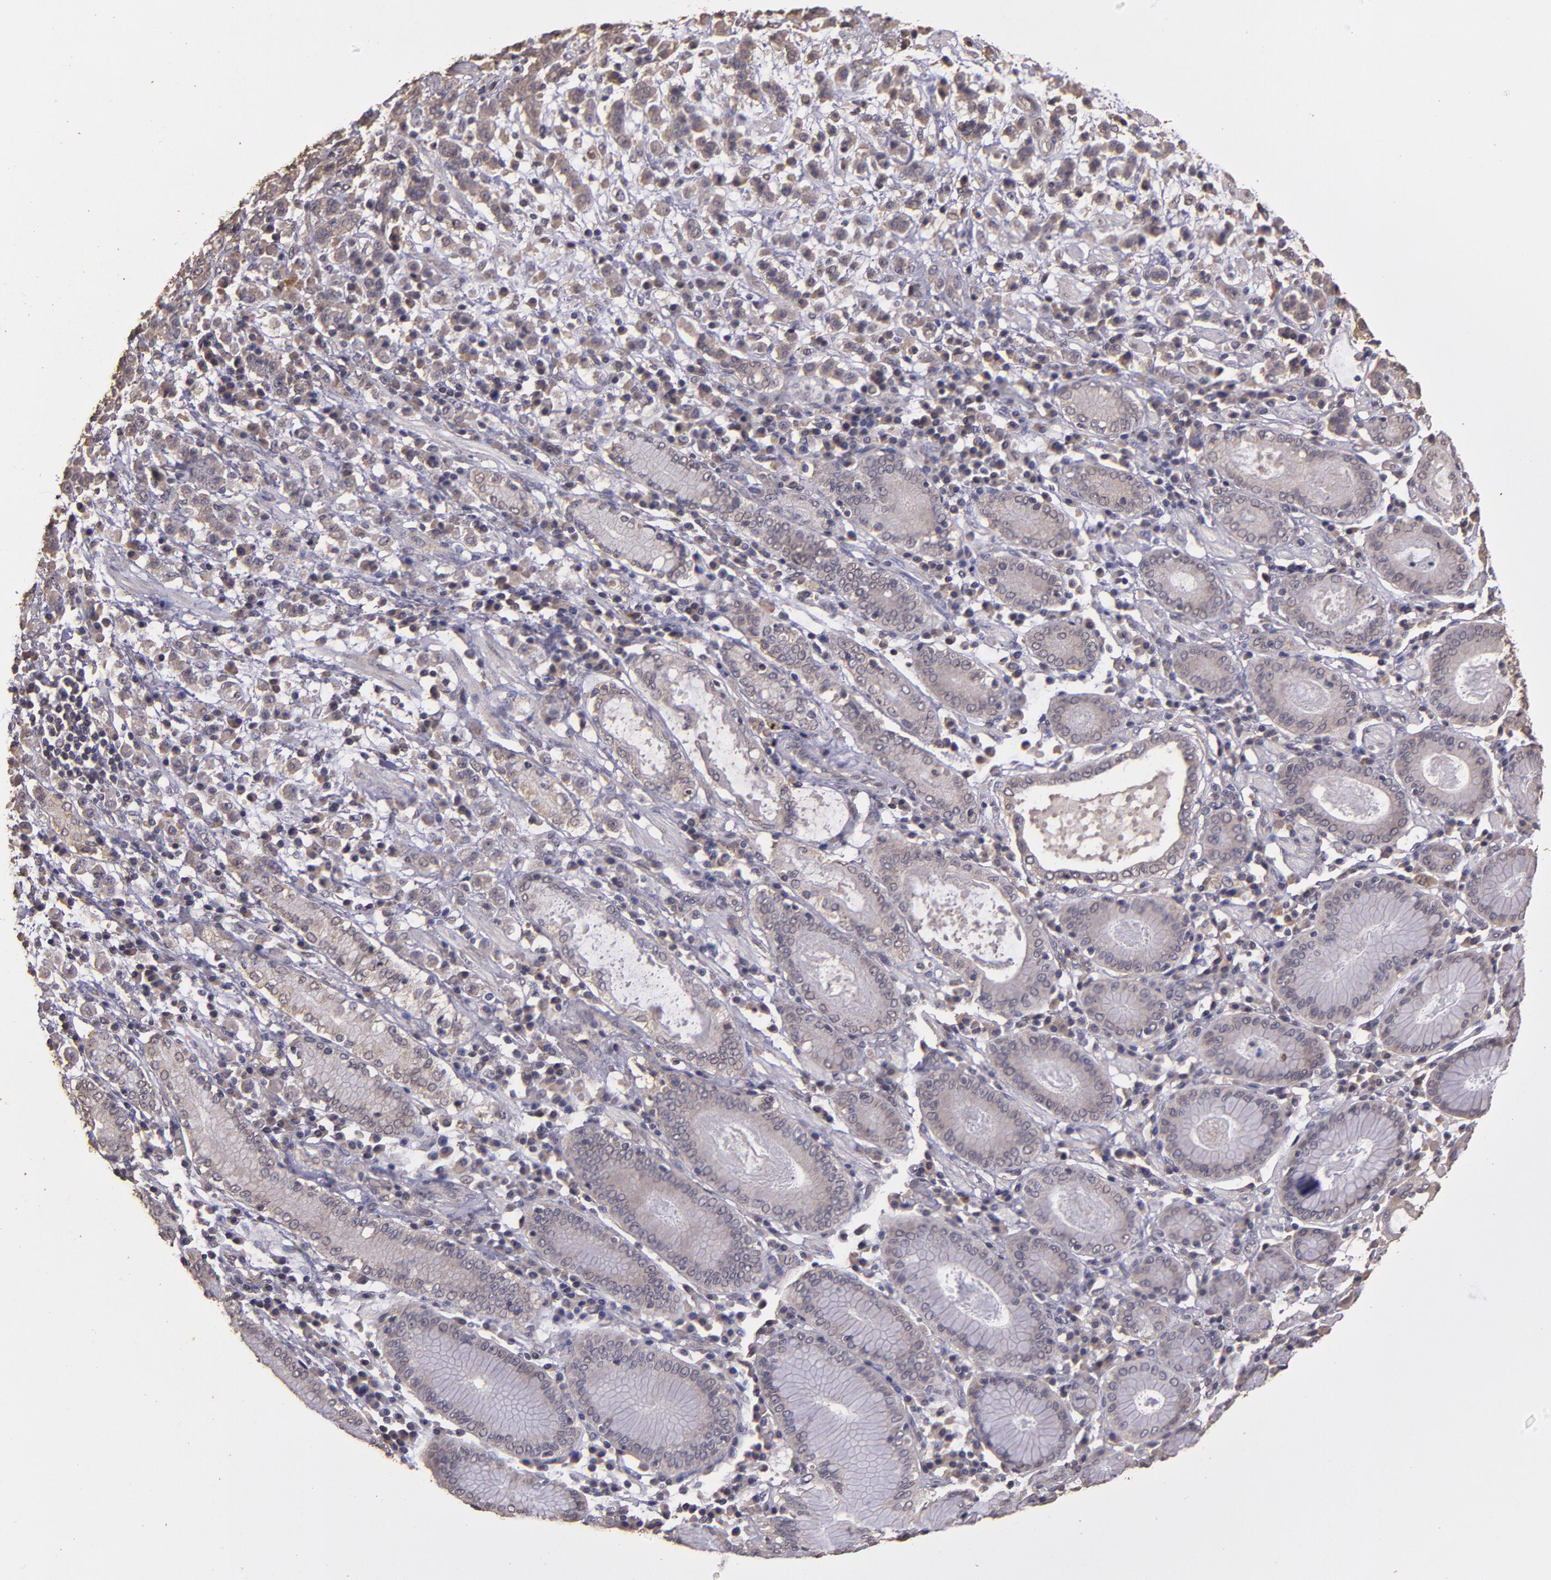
{"staining": {"intensity": "moderate", "quantity": ">75%", "location": "cytoplasmic/membranous"}, "tissue": "stomach cancer", "cell_type": "Tumor cells", "image_type": "cancer", "snomed": [{"axis": "morphology", "description": "Adenocarcinoma, NOS"}, {"axis": "topography", "description": "Stomach, lower"}], "caption": "Tumor cells reveal medium levels of moderate cytoplasmic/membranous positivity in about >75% of cells in human adenocarcinoma (stomach). (Stains: DAB in brown, nuclei in blue, Microscopy: brightfield microscopy at high magnification).", "gene": "HECTD1", "patient": {"sex": "male", "age": 88}}